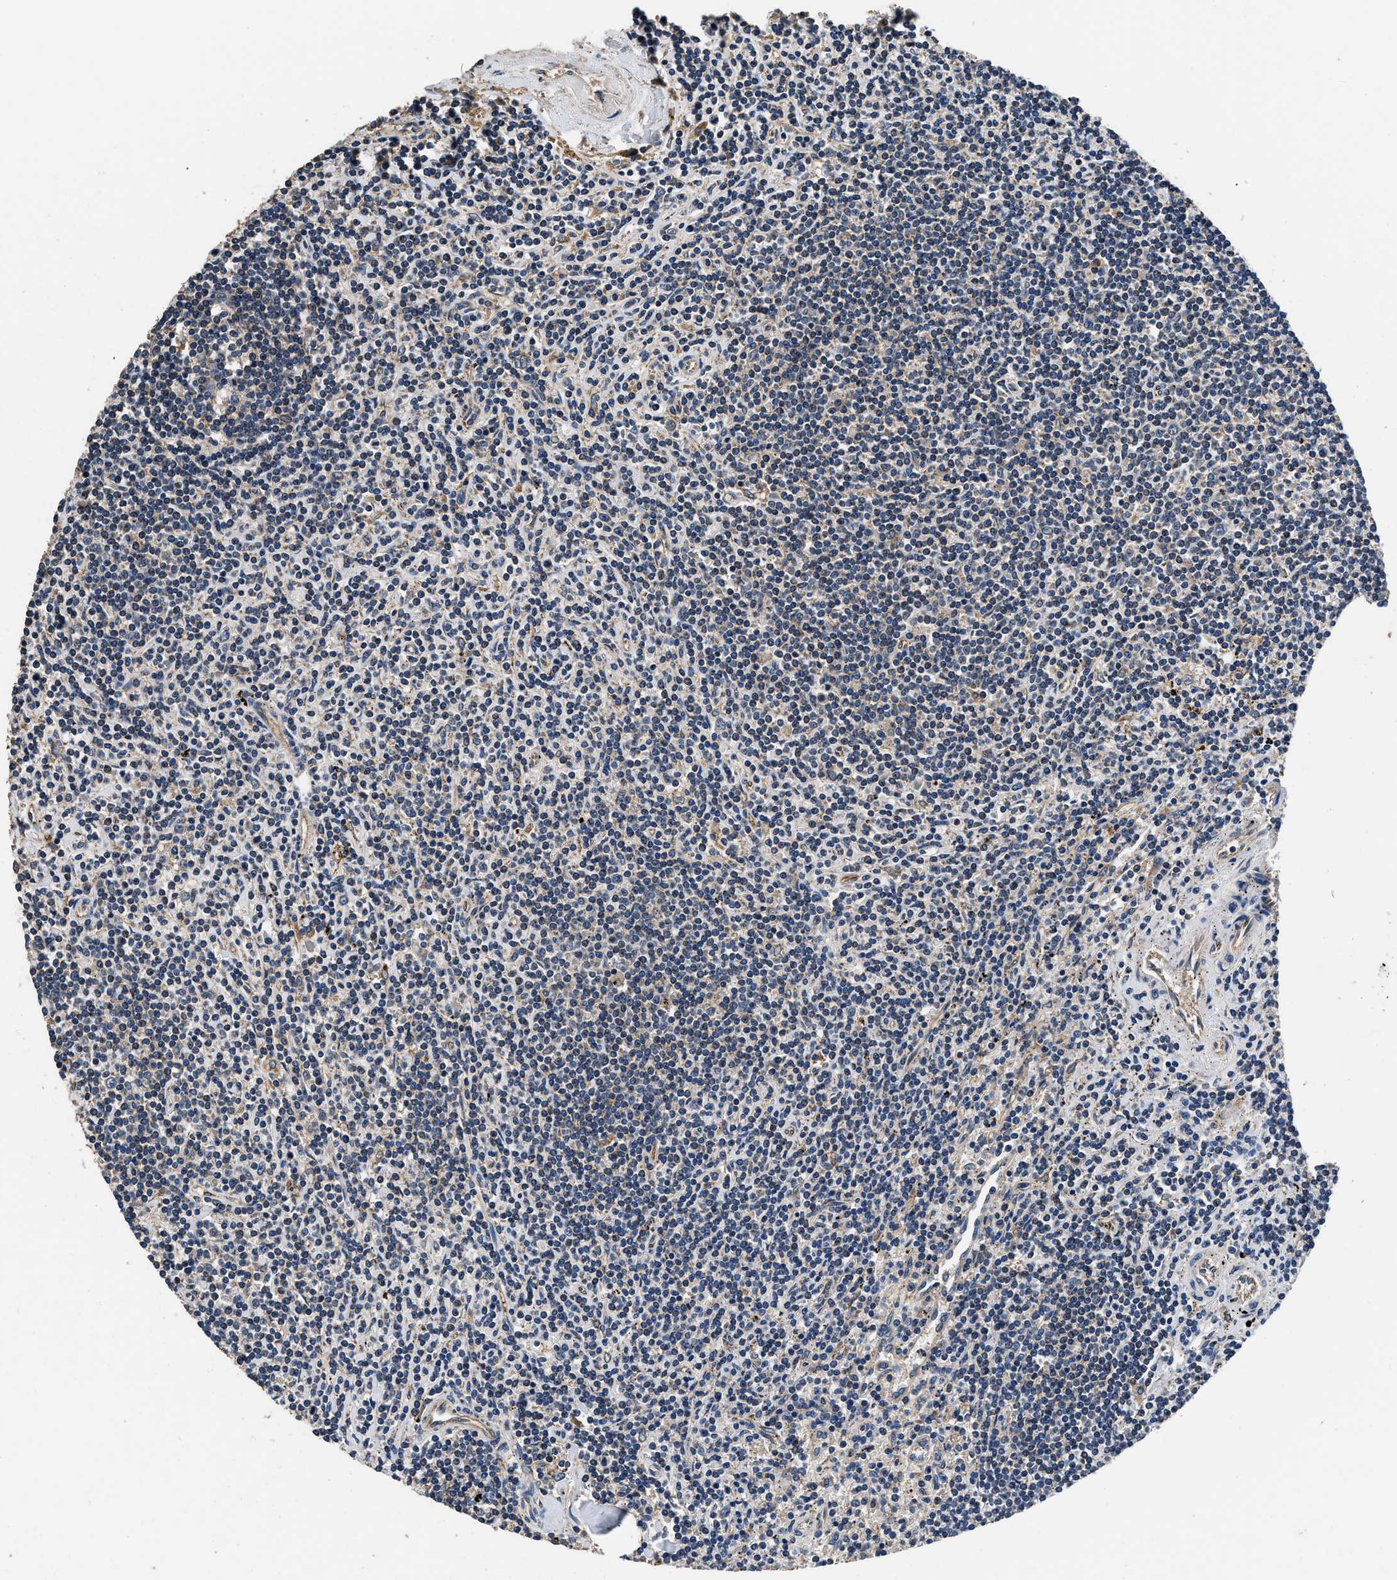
{"staining": {"intensity": "negative", "quantity": "none", "location": "none"}, "tissue": "lymphoma", "cell_type": "Tumor cells", "image_type": "cancer", "snomed": [{"axis": "morphology", "description": "Malignant lymphoma, non-Hodgkin's type, Low grade"}, {"axis": "topography", "description": "Spleen"}], "caption": "IHC photomicrograph of neoplastic tissue: human malignant lymphoma, non-Hodgkin's type (low-grade) stained with DAB exhibits no significant protein expression in tumor cells. (Immunohistochemistry, brightfield microscopy, high magnification).", "gene": "DHRS7B", "patient": {"sex": "male", "age": 76}}